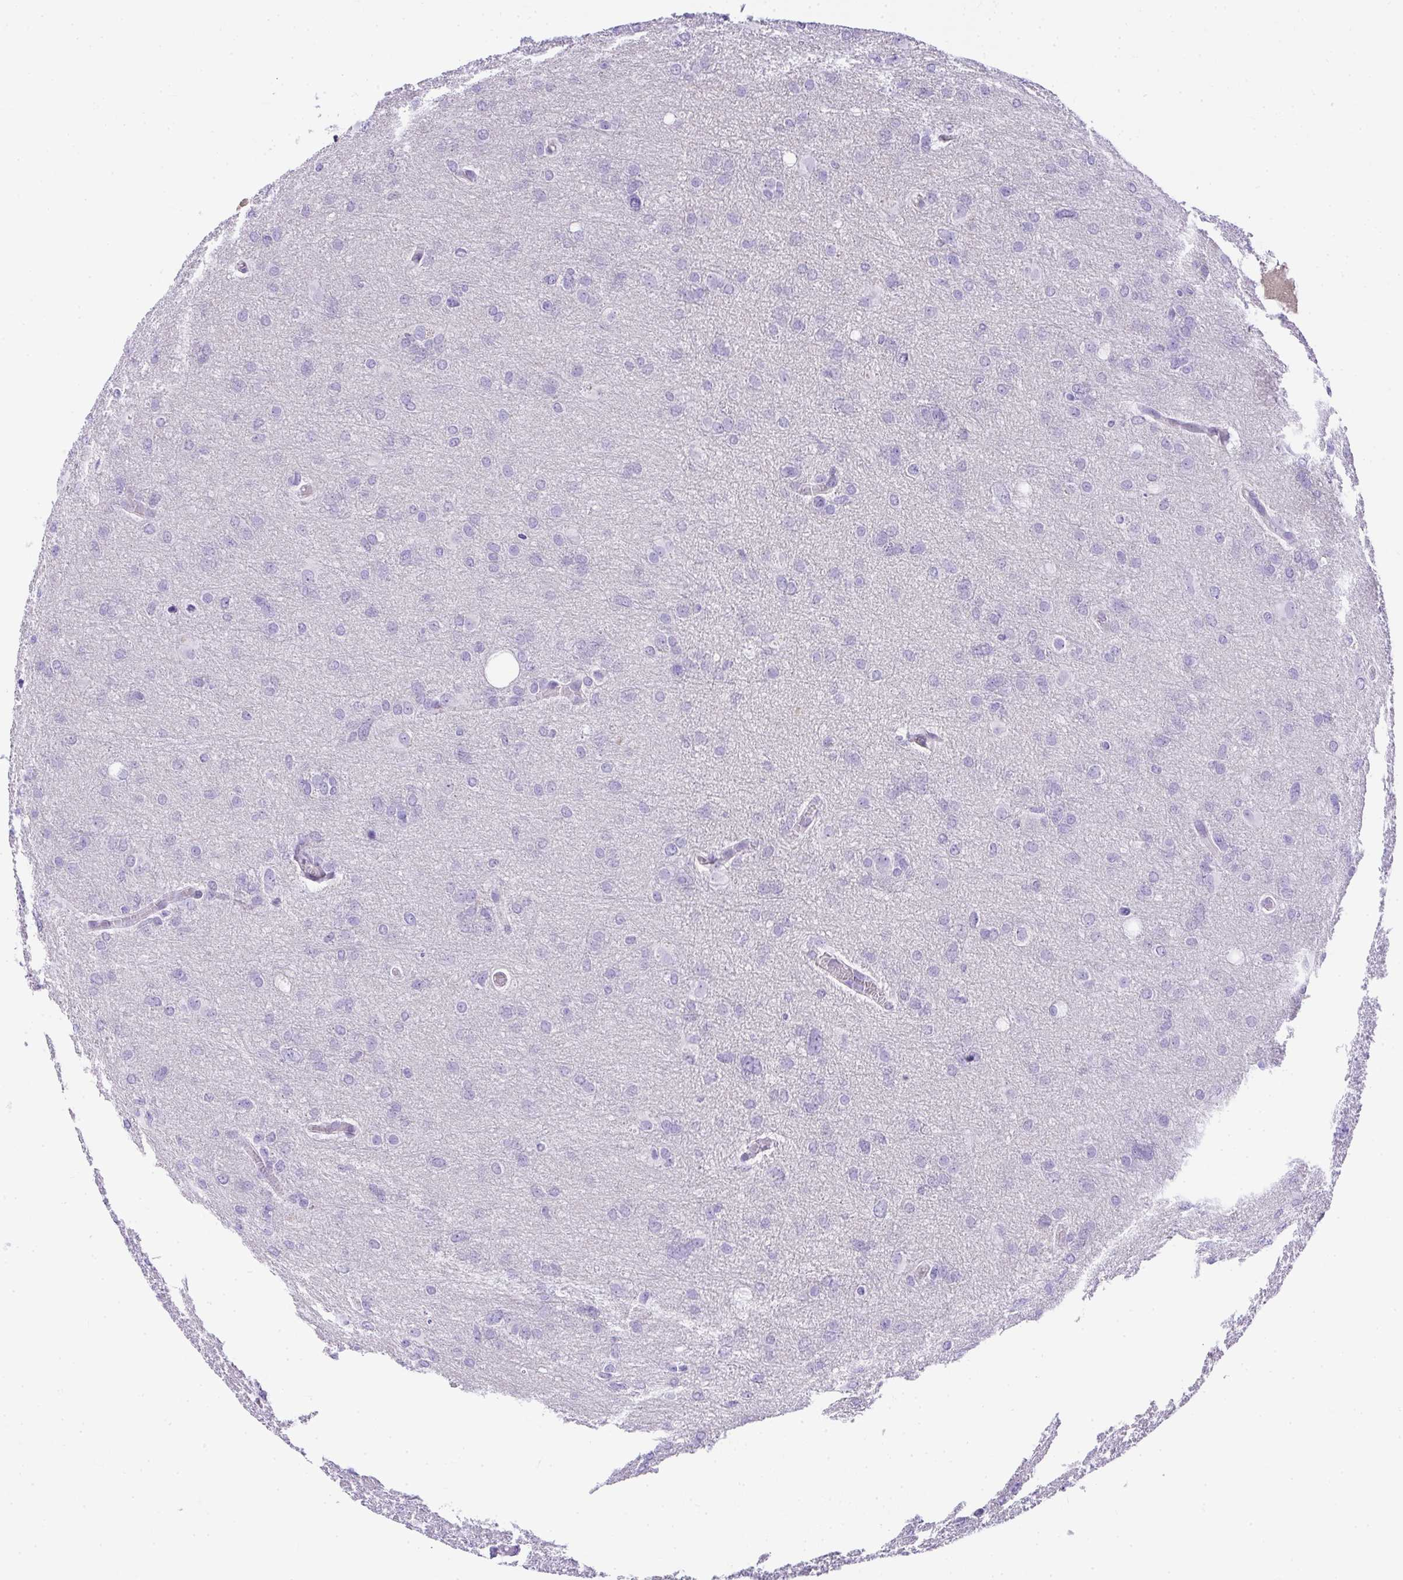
{"staining": {"intensity": "negative", "quantity": "none", "location": "none"}, "tissue": "glioma", "cell_type": "Tumor cells", "image_type": "cancer", "snomed": [{"axis": "morphology", "description": "Glioma, malignant, High grade"}, {"axis": "topography", "description": "Brain"}], "caption": "Immunohistochemical staining of glioma demonstrates no significant staining in tumor cells.", "gene": "PLPPR3", "patient": {"sex": "male", "age": 53}}